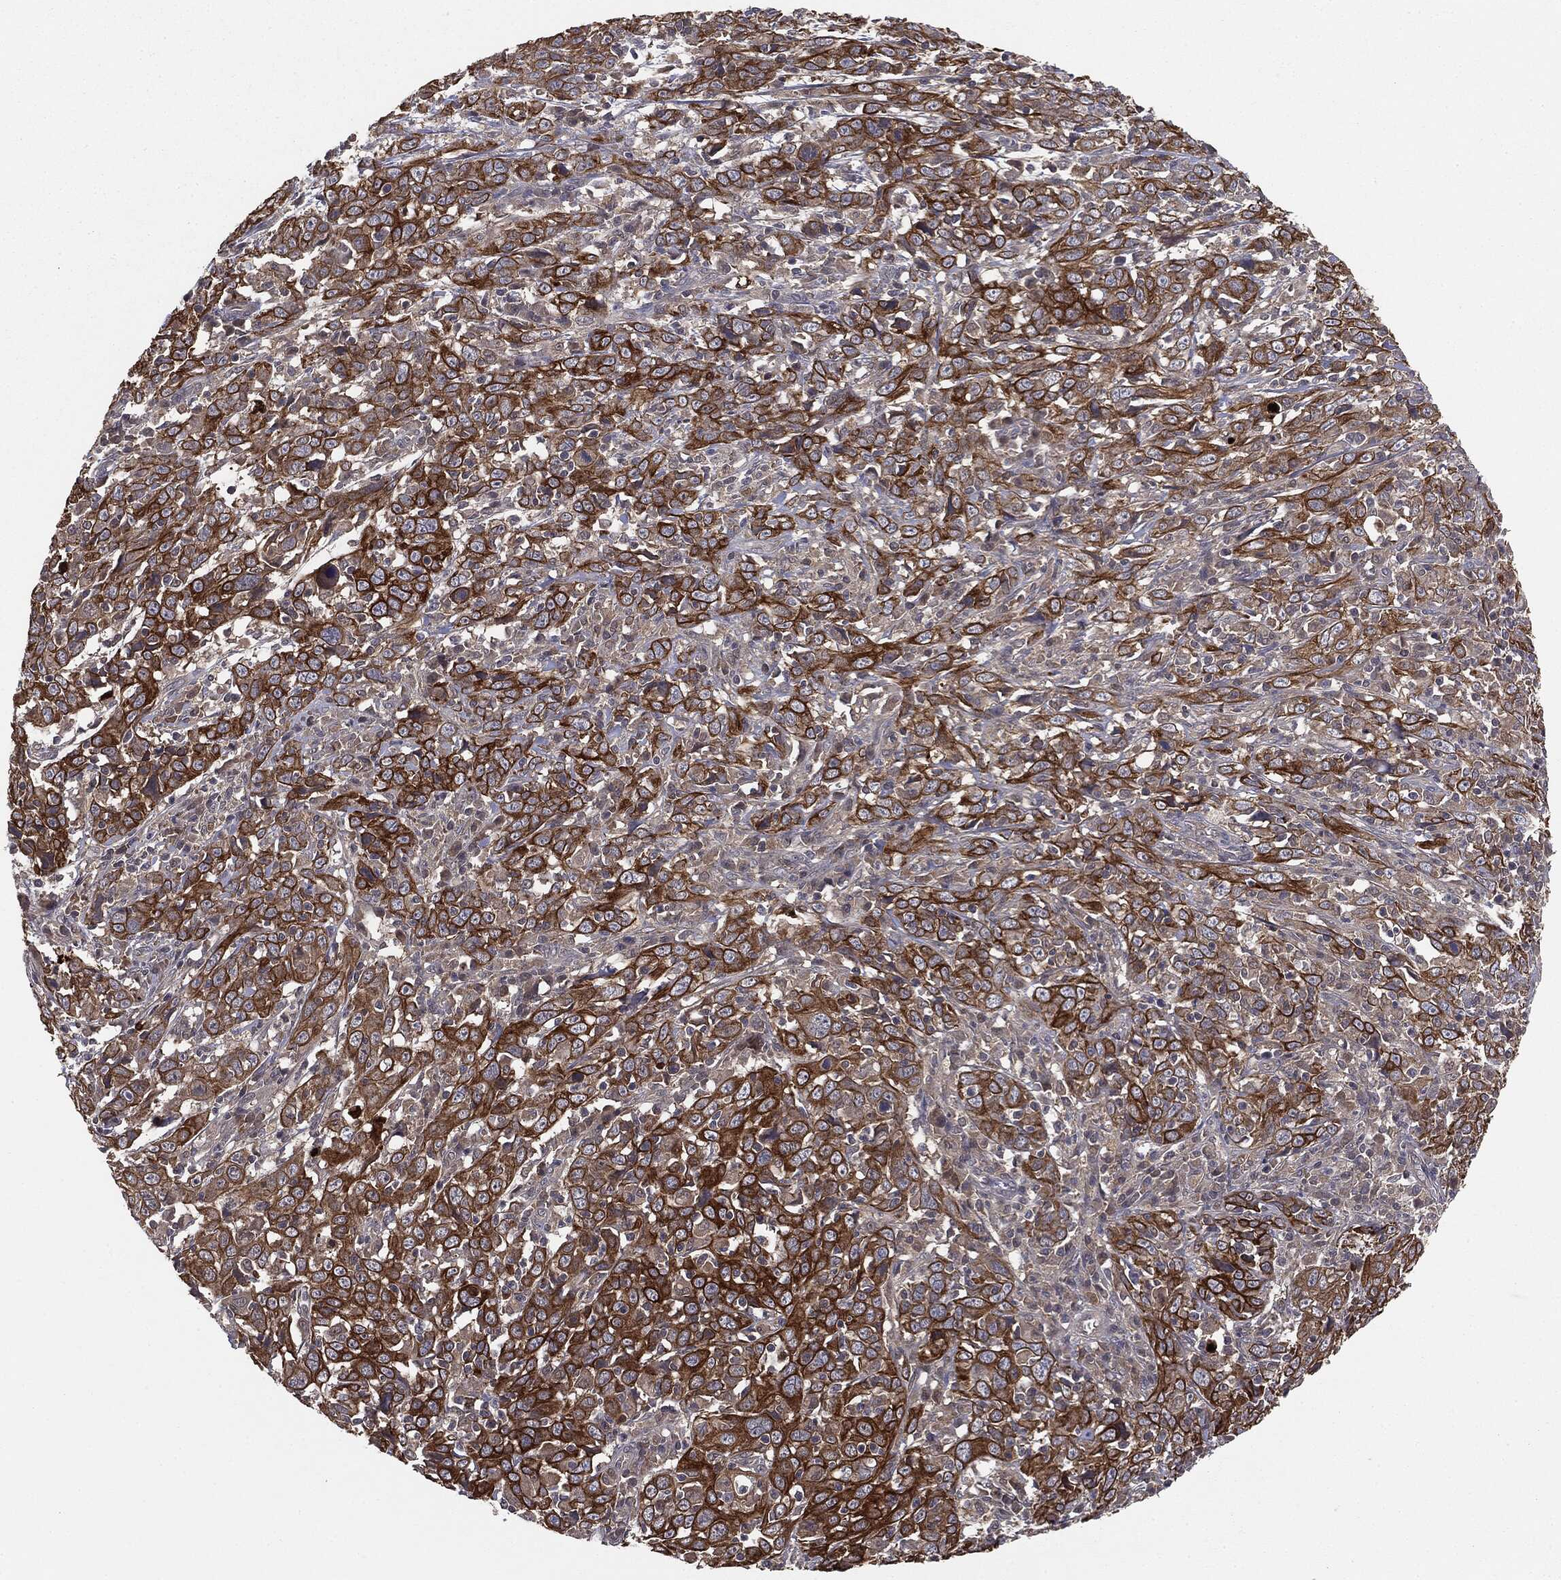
{"staining": {"intensity": "strong", "quantity": ">75%", "location": "cytoplasmic/membranous"}, "tissue": "cervical cancer", "cell_type": "Tumor cells", "image_type": "cancer", "snomed": [{"axis": "morphology", "description": "Squamous cell carcinoma, NOS"}, {"axis": "topography", "description": "Cervix"}], "caption": "Cervical cancer (squamous cell carcinoma) stained with IHC reveals strong cytoplasmic/membranous staining in approximately >75% of tumor cells. The protein of interest is shown in brown color, while the nuclei are stained blue.", "gene": "KRT7", "patient": {"sex": "female", "age": 46}}